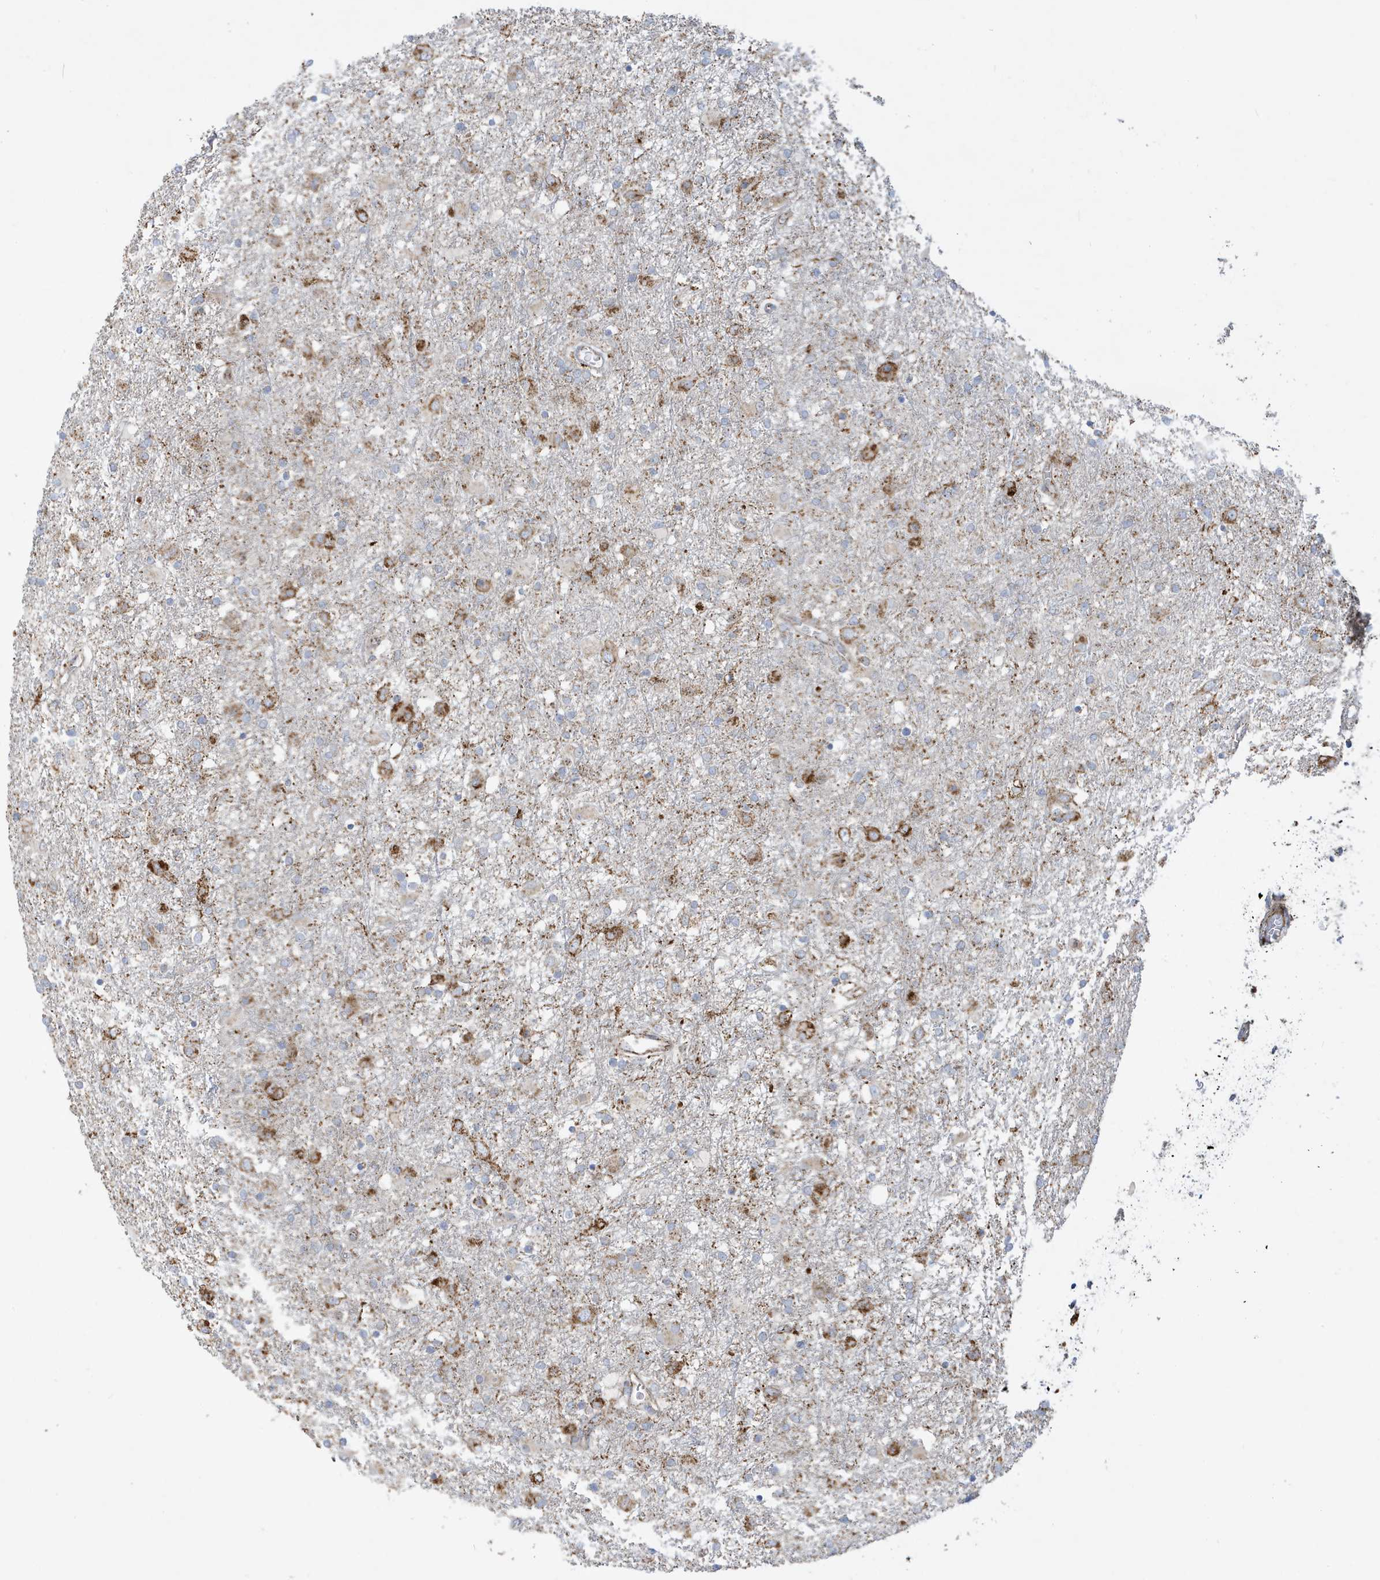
{"staining": {"intensity": "moderate", "quantity": "25%-75%", "location": "cytoplasmic/membranous"}, "tissue": "glioma", "cell_type": "Tumor cells", "image_type": "cancer", "snomed": [{"axis": "morphology", "description": "Glioma, malignant, Low grade"}, {"axis": "topography", "description": "Brain"}], "caption": "The immunohistochemical stain highlights moderate cytoplasmic/membranous staining in tumor cells of malignant low-grade glioma tissue.", "gene": "IFT57", "patient": {"sex": "male", "age": 65}}